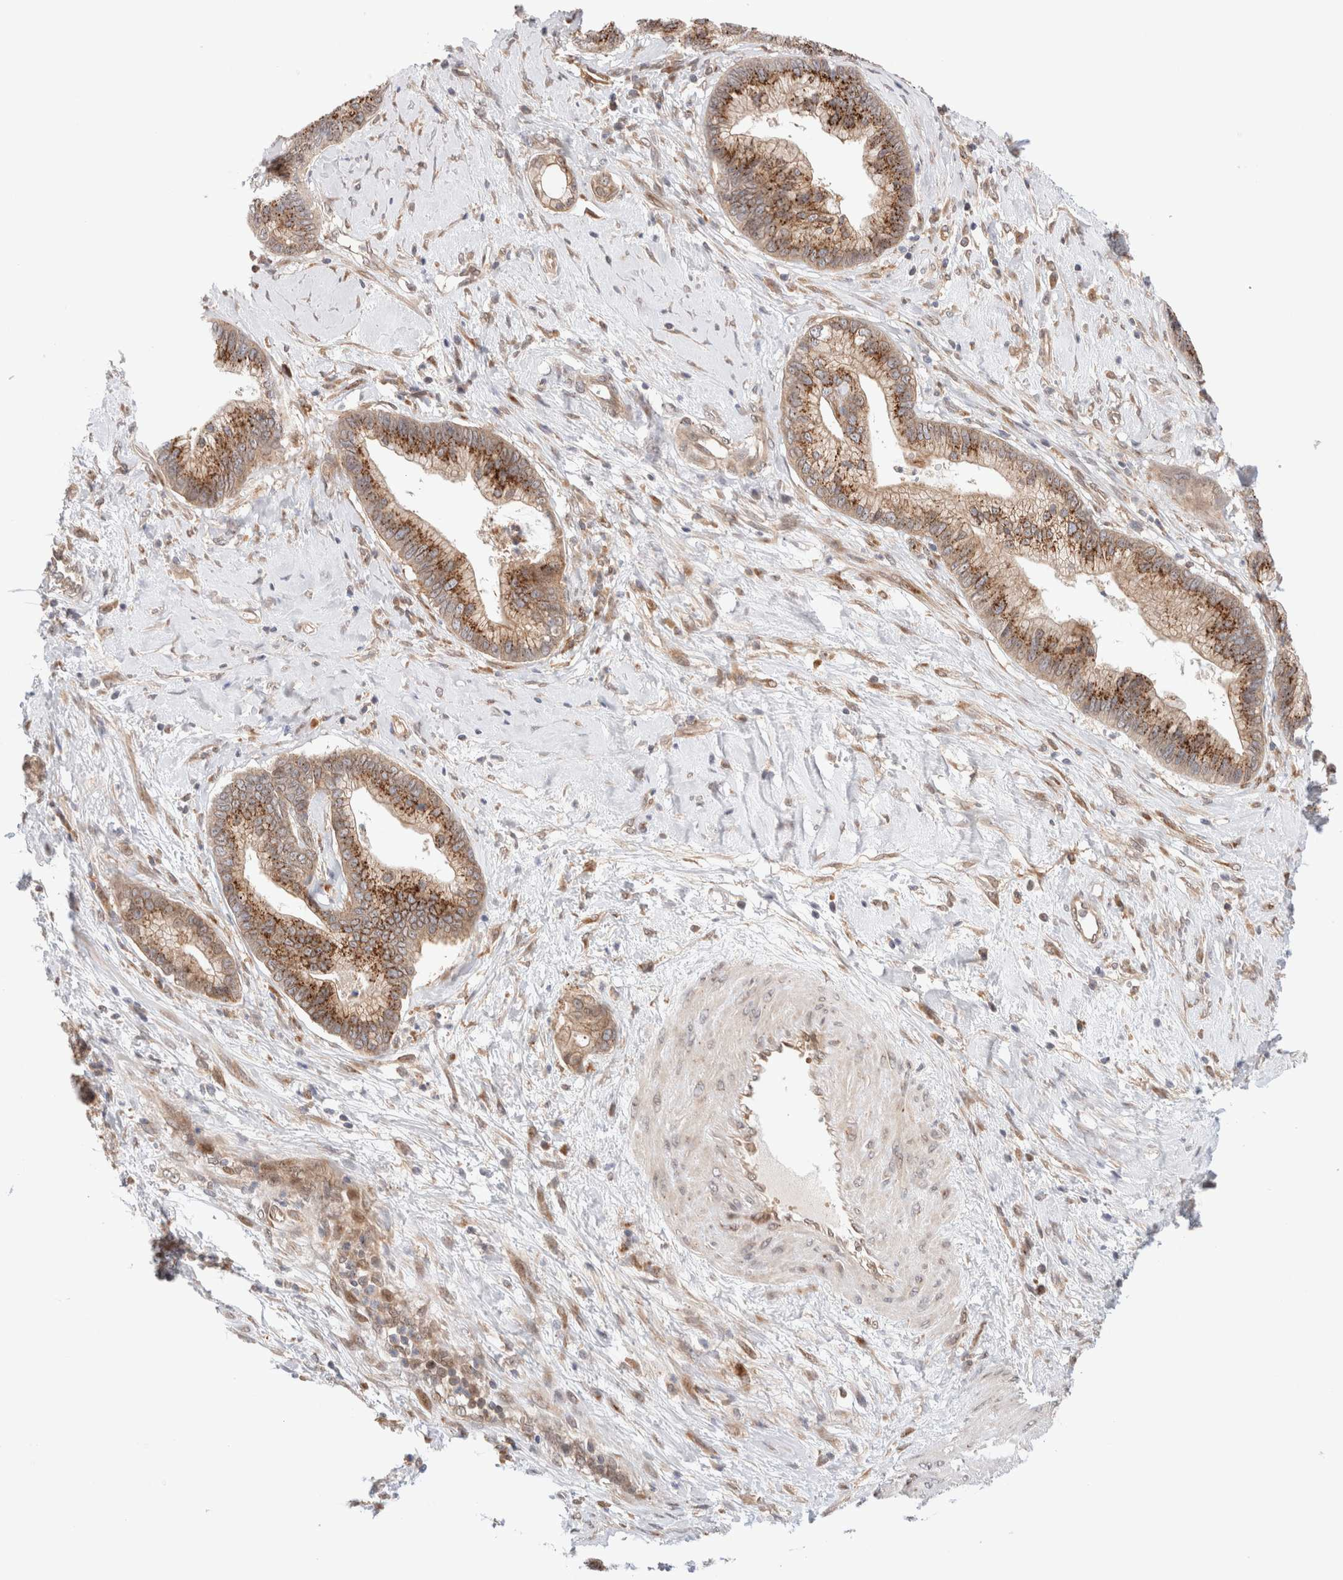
{"staining": {"intensity": "moderate", "quantity": ">75%", "location": "cytoplasmic/membranous"}, "tissue": "cervical cancer", "cell_type": "Tumor cells", "image_type": "cancer", "snomed": [{"axis": "morphology", "description": "Adenocarcinoma, NOS"}, {"axis": "topography", "description": "Cervix"}], "caption": "Cervical cancer (adenocarcinoma) was stained to show a protein in brown. There is medium levels of moderate cytoplasmic/membranous positivity in about >75% of tumor cells. The staining was performed using DAB (3,3'-diaminobenzidine) to visualize the protein expression in brown, while the nuclei were stained in blue with hematoxylin (Magnification: 20x).", "gene": "GCN1", "patient": {"sex": "female", "age": 44}}